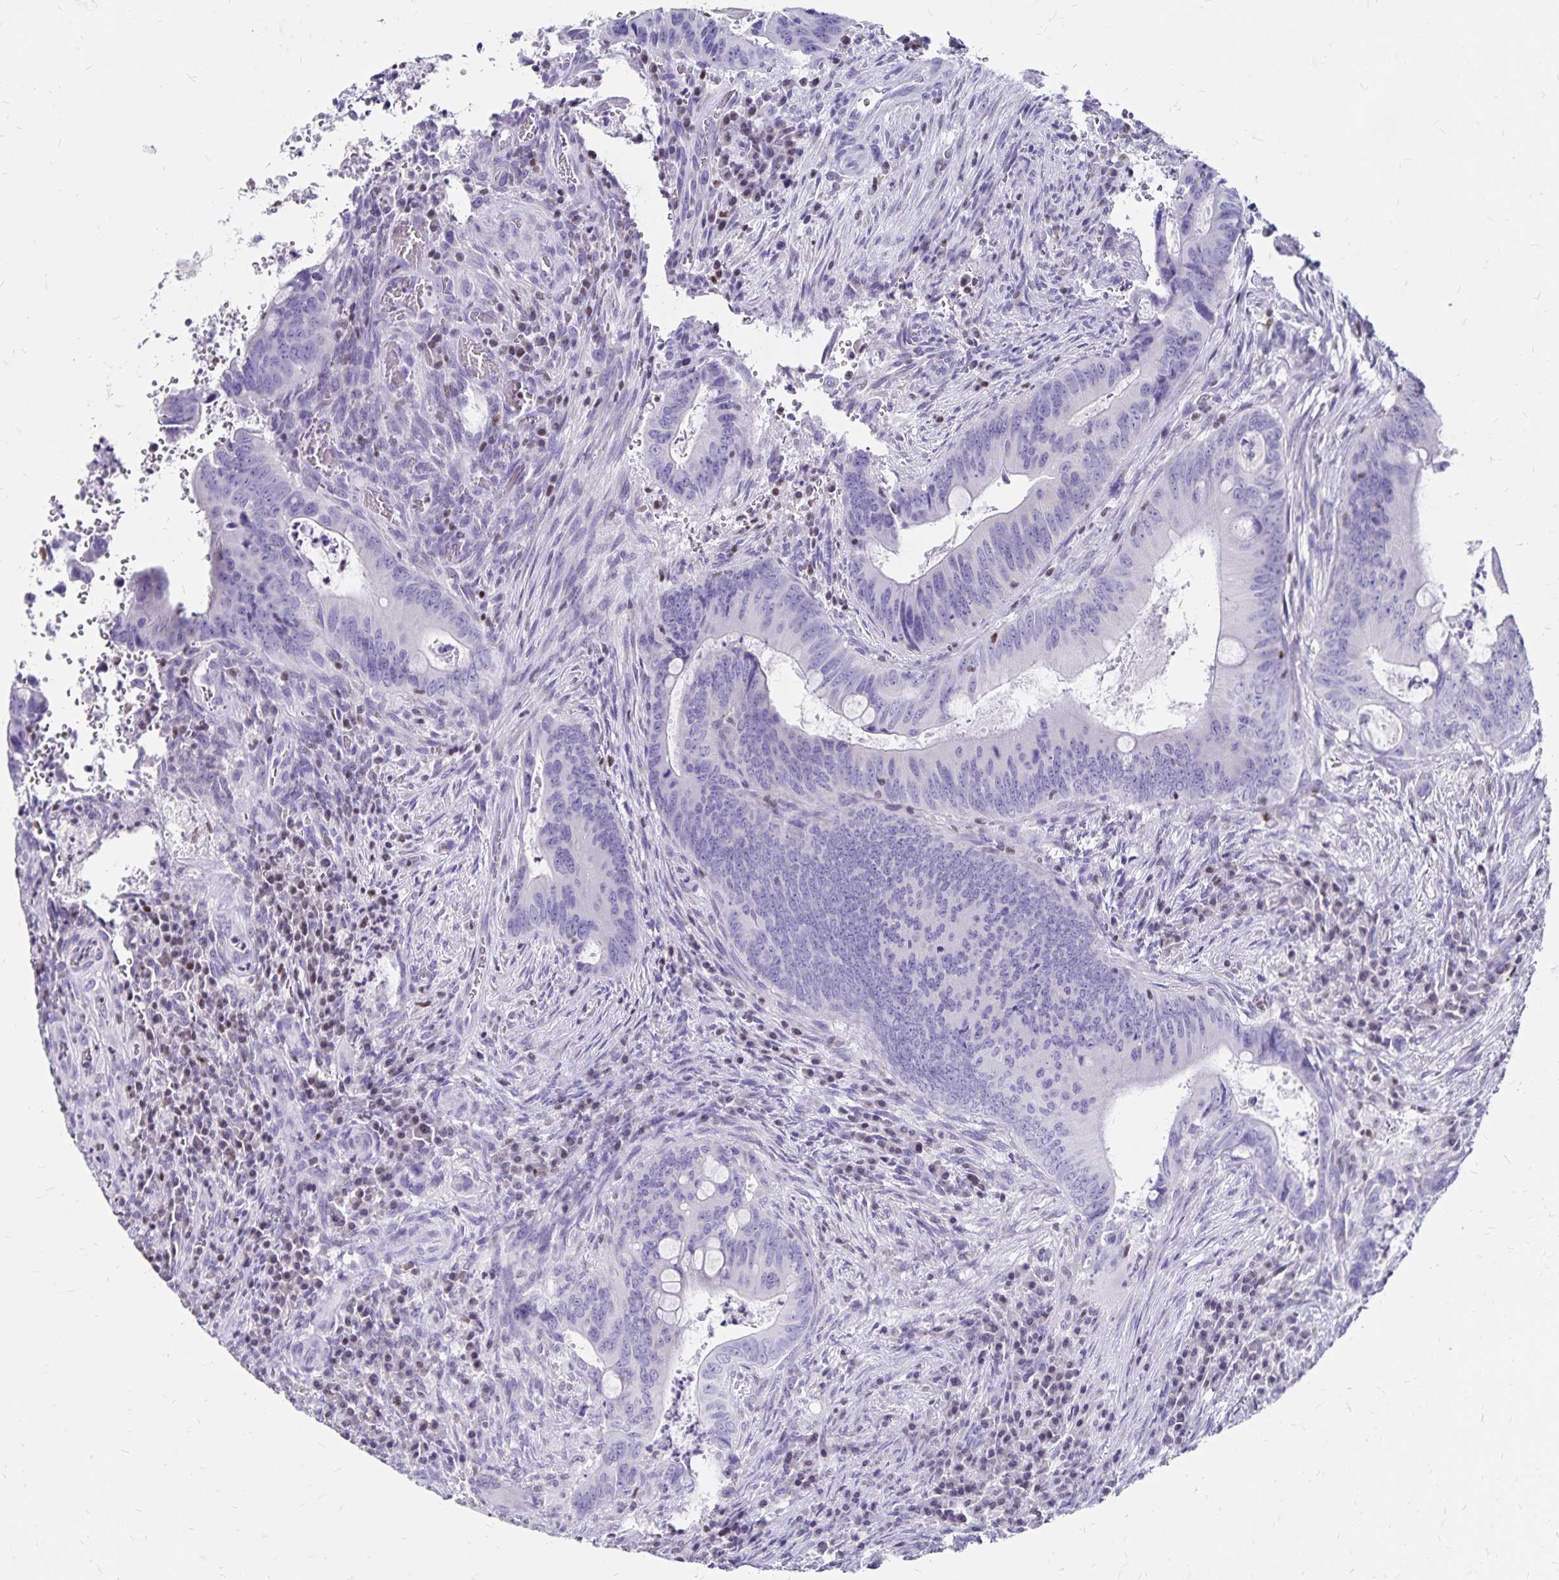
{"staining": {"intensity": "negative", "quantity": "none", "location": "none"}, "tissue": "colorectal cancer", "cell_type": "Tumor cells", "image_type": "cancer", "snomed": [{"axis": "morphology", "description": "Adenocarcinoma, NOS"}, {"axis": "topography", "description": "Colon"}], "caption": "A high-resolution image shows IHC staining of colorectal cancer (adenocarcinoma), which reveals no significant staining in tumor cells.", "gene": "IKZF1", "patient": {"sex": "female", "age": 74}}